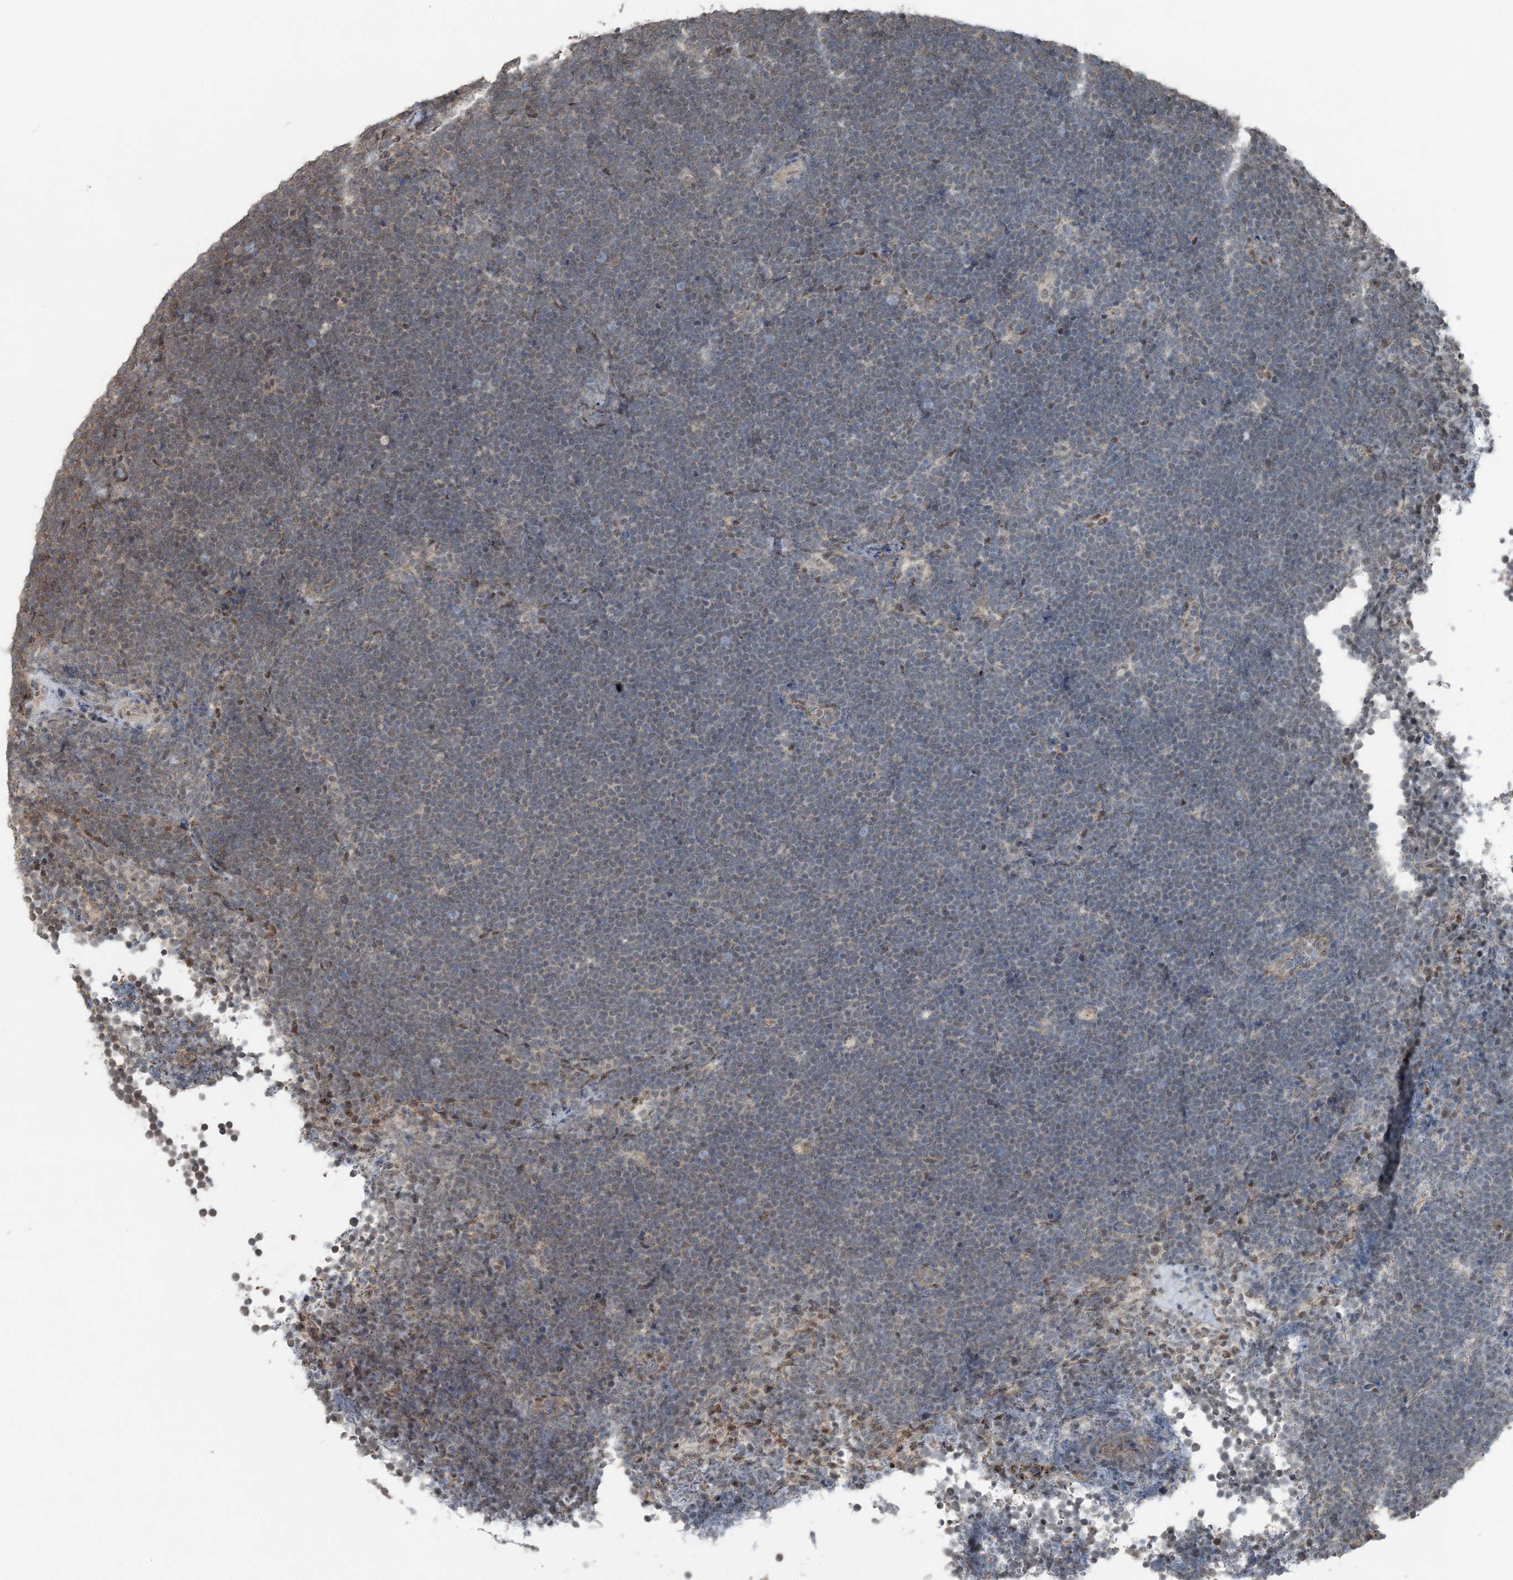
{"staining": {"intensity": "negative", "quantity": "none", "location": "none"}, "tissue": "lymphoma", "cell_type": "Tumor cells", "image_type": "cancer", "snomed": [{"axis": "morphology", "description": "Malignant lymphoma, non-Hodgkin's type, High grade"}, {"axis": "topography", "description": "Lymph node"}], "caption": "Immunohistochemistry micrograph of lymphoma stained for a protein (brown), which shows no positivity in tumor cells.", "gene": "VSIG2", "patient": {"sex": "male", "age": 13}}